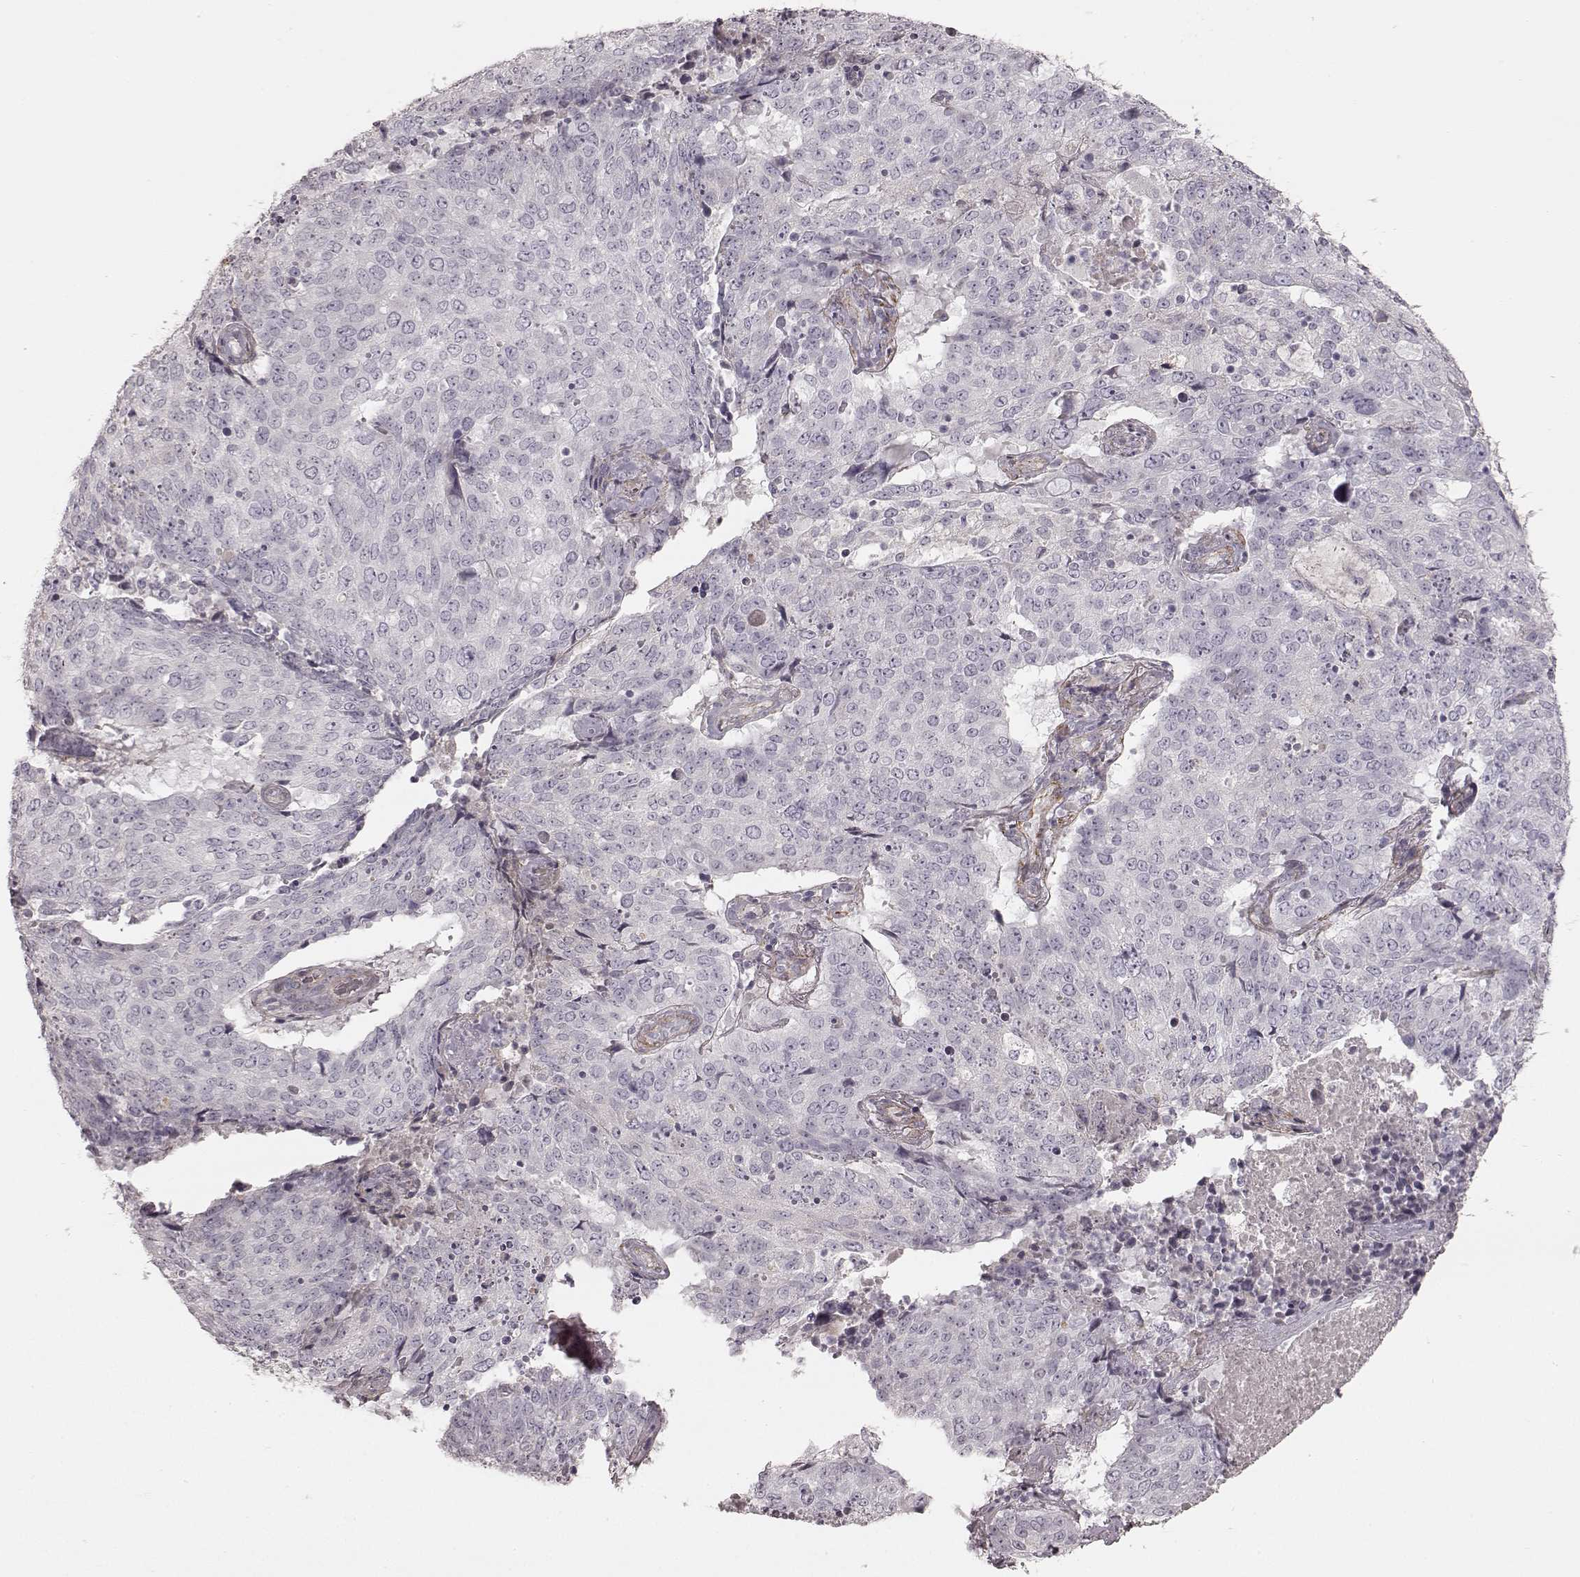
{"staining": {"intensity": "negative", "quantity": "none", "location": "none"}, "tissue": "lung cancer", "cell_type": "Tumor cells", "image_type": "cancer", "snomed": [{"axis": "morphology", "description": "Normal tissue, NOS"}, {"axis": "morphology", "description": "Squamous cell carcinoma, NOS"}, {"axis": "topography", "description": "Bronchus"}, {"axis": "topography", "description": "Lung"}], "caption": "Squamous cell carcinoma (lung) was stained to show a protein in brown. There is no significant staining in tumor cells. Nuclei are stained in blue.", "gene": "KCNJ9", "patient": {"sex": "male", "age": 64}}